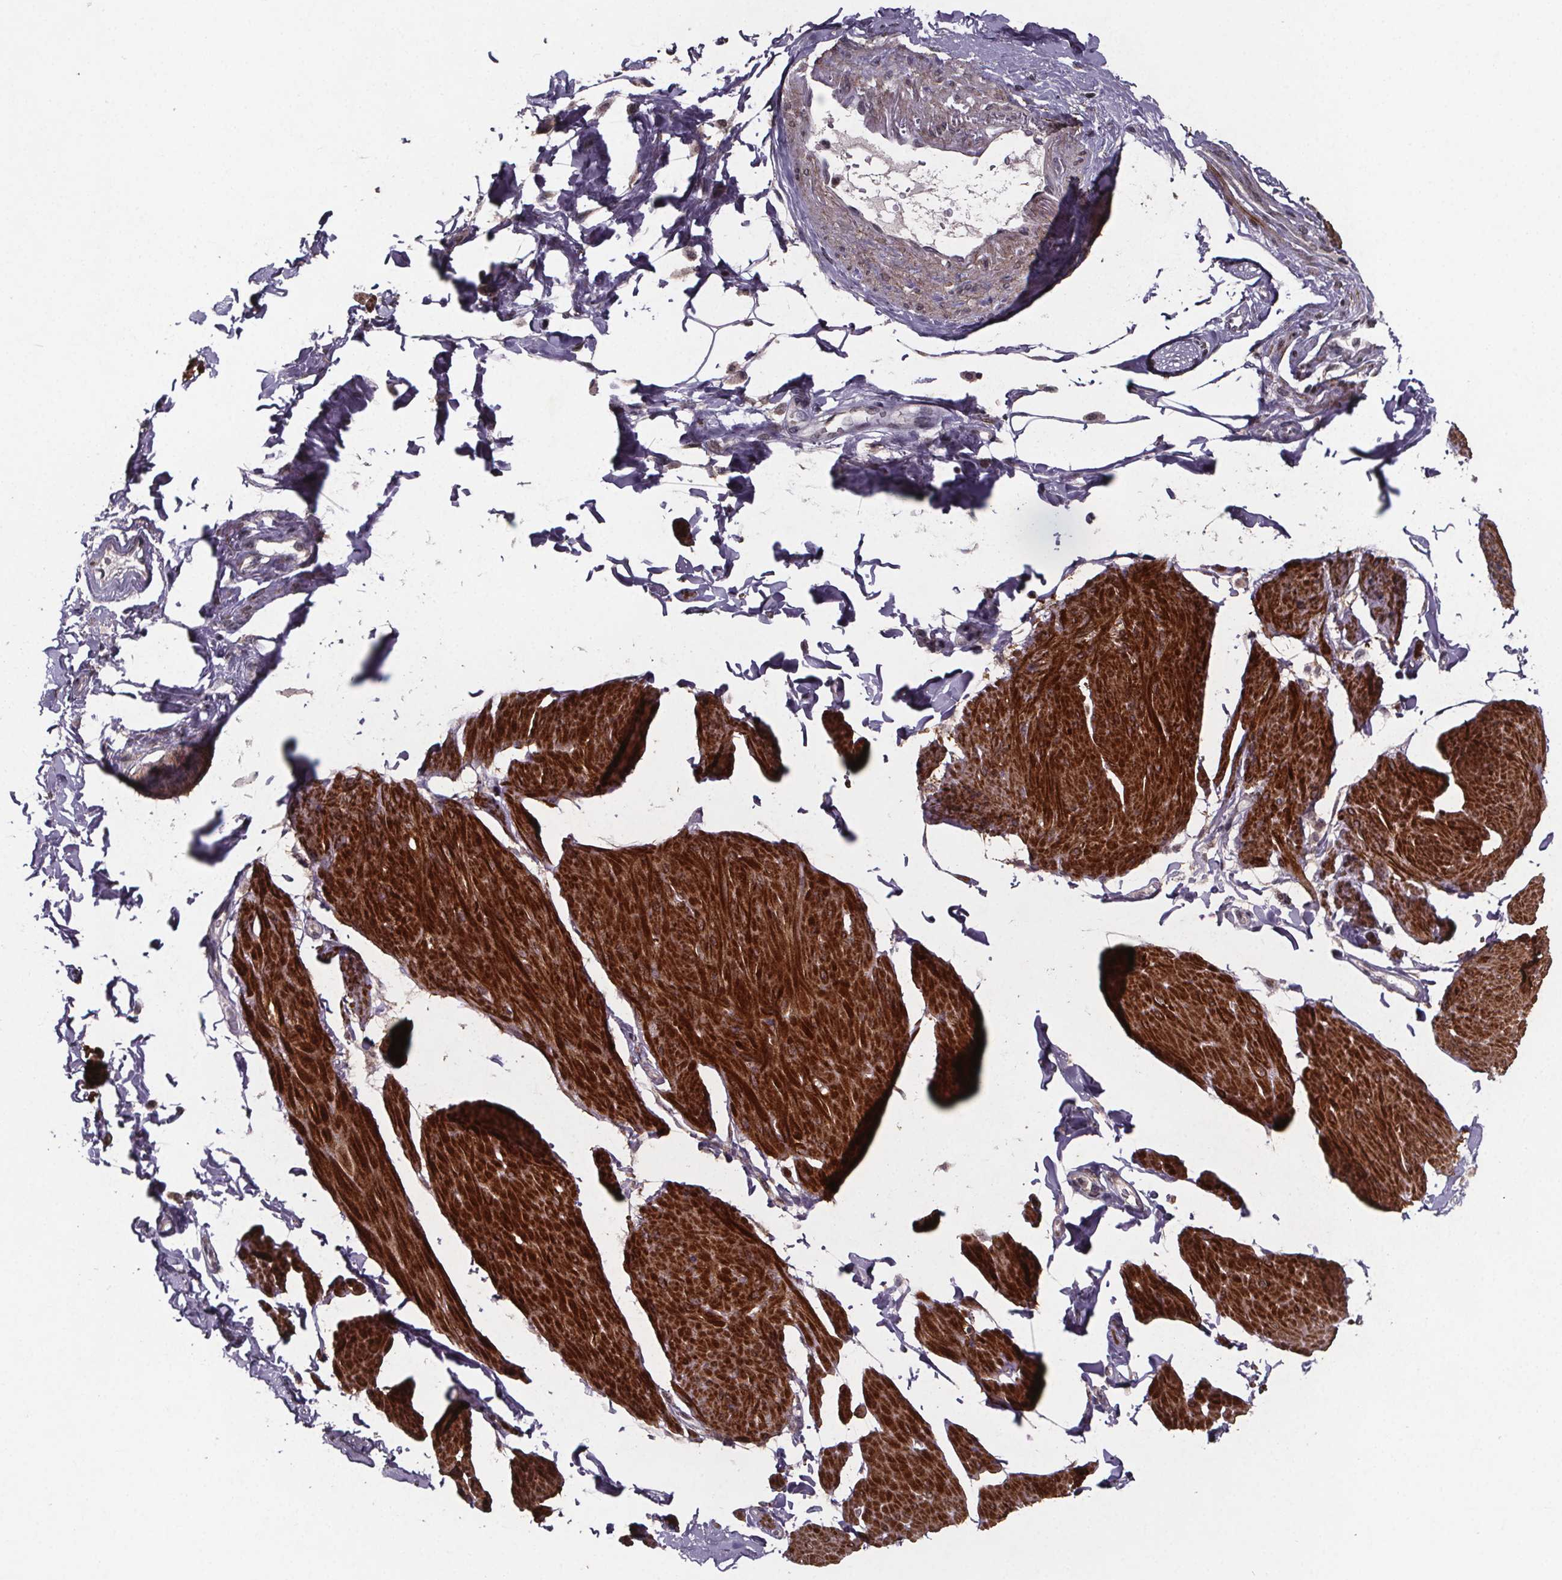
{"staining": {"intensity": "strong", "quantity": "25%-75%", "location": "cytoplasmic/membranous"}, "tissue": "smooth muscle", "cell_type": "Smooth muscle cells", "image_type": "normal", "snomed": [{"axis": "morphology", "description": "Normal tissue, NOS"}, {"axis": "topography", "description": "Adipose tissue"}, {"axis": "topography", "description": "Smooth muscle"}, {"axis": "topography", "description": "Peripheral nerve tissue"}], "caption": "IHC of unremarkable human smooth muscle exhibits high levels of strong cytoplasmic/membranous positivity in about 25%-75% of smooth muscle cells.", "gene": "PALLD", "patient": {"sex": "male", "age": 83}}